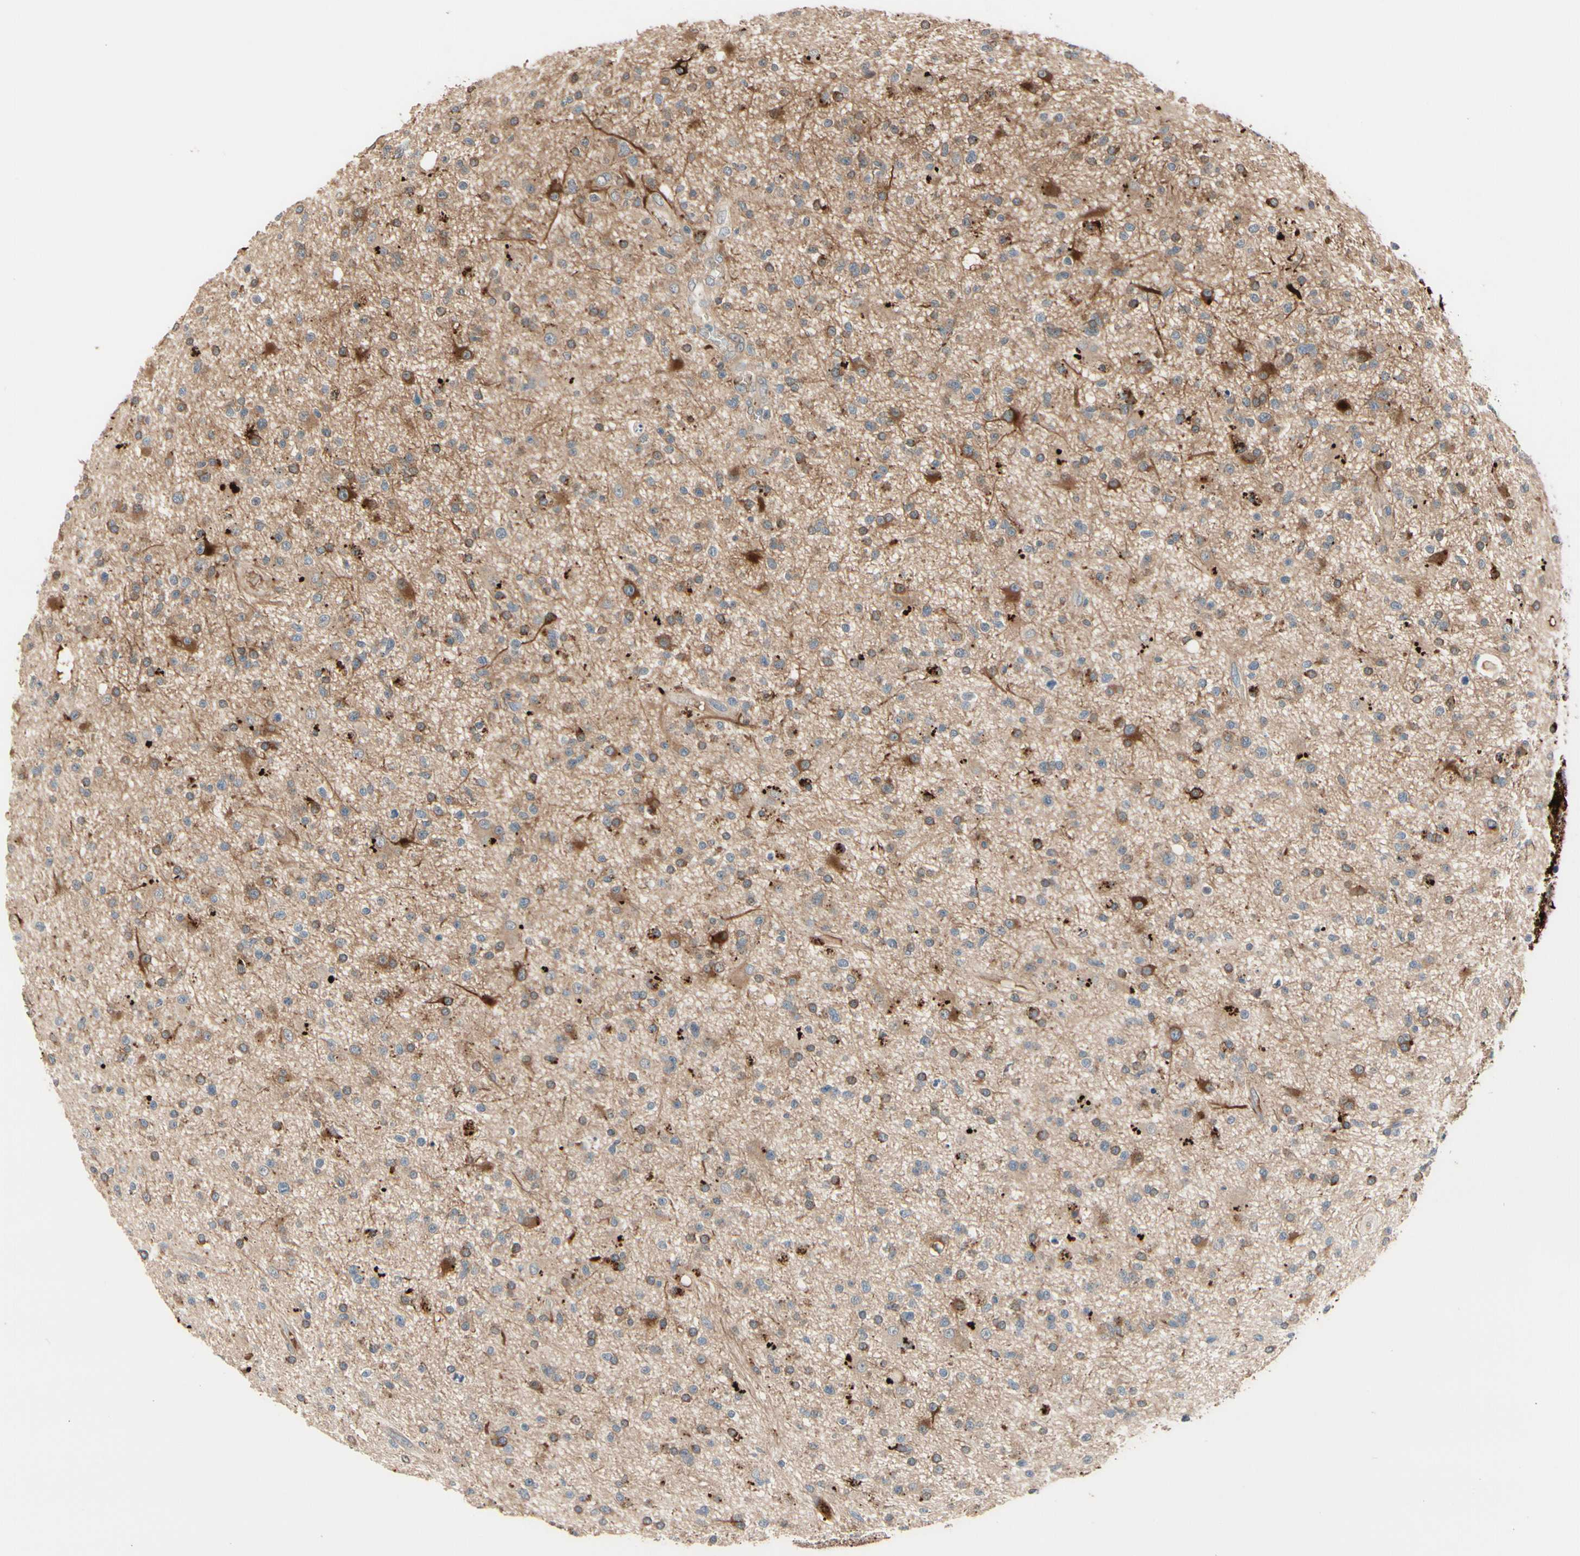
{"staining": {"intensity": "moderate", "quantity": "<25%", "location": "cytoplasmic/membranous"}, "tissue": "glioma", "cell_type": "Tumor cells", "image_type": "cancer", "snomed": [{"axis": "morphology", "description": "Glioma, malignant, High grade"}, {"axis": "topography", "description": "Brain"}], "caption": "Immunohistochemistry (IHC) micrograph of high-grade glioma (malignant) stained for a protein (brown), which demonstrates low levels of moderate cytoplasmic/membranous expression in about <25% of tumor cells.", "gene": "SNX29", "patient": {"sex": "male", "age": 33}}